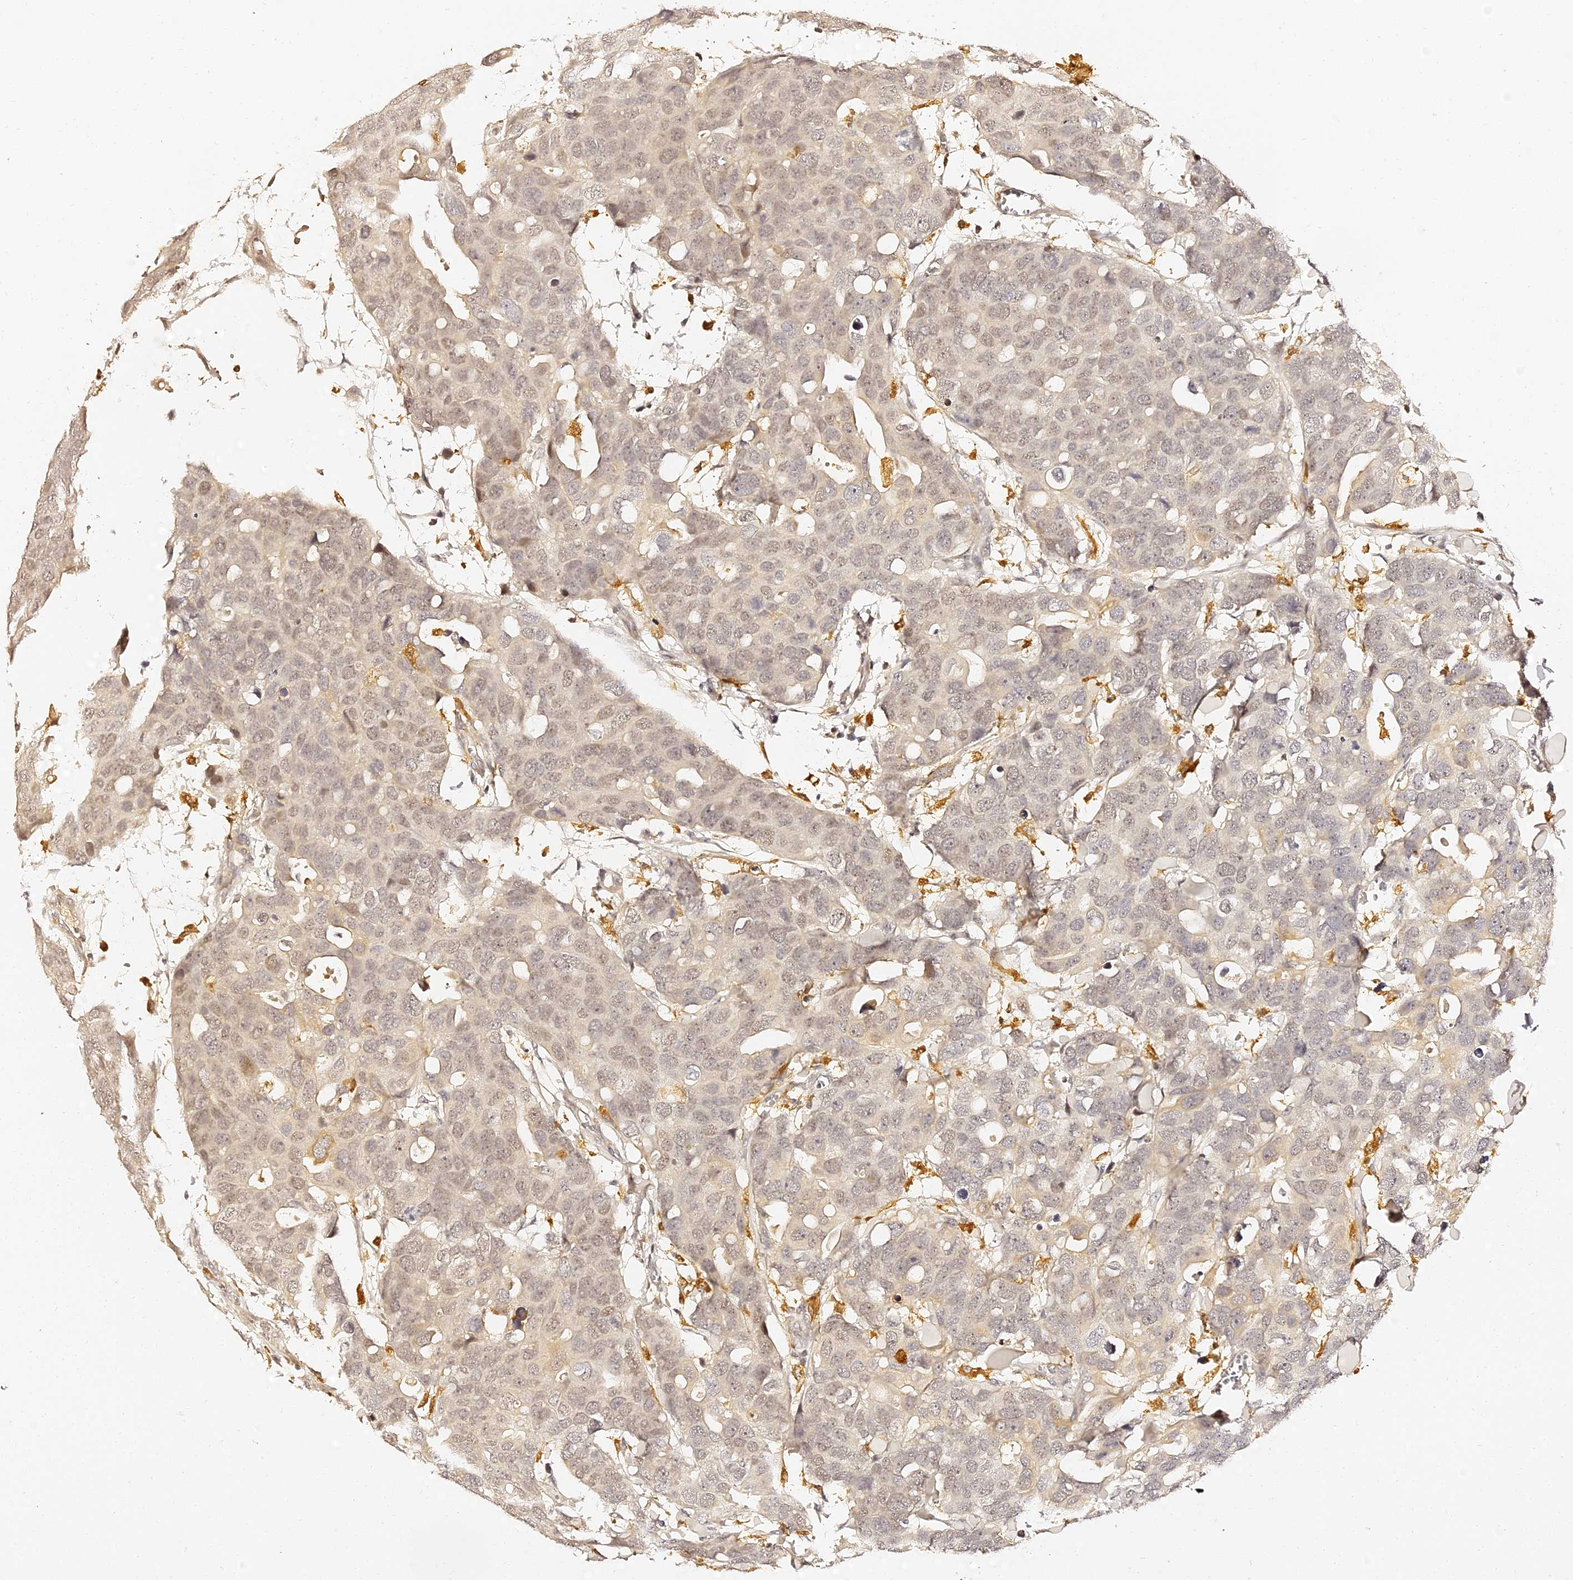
{"staining": {"intensity": "weak", "quantity": "25%-75%", "location": "nuclear"}, "tissue": "breast cancer", "cell_type": "Tumor cells", "image_type": "cancer", "snomed": [{"axis": "morphology", "description": "Duct carcinoma"}, {"axis": "topography", "description": "Breast"}], "caption": "Brown immunohistochemical staining in human infiltrating ductal carcinoma (breast) demonstrates weak nuclear expression in approximately 25%-75% of tumor cells. The protein is shown in brown color, while the nuclei are stained blue.", "gene": "IL4I1", "patient": {"sex": "female", "age": 83}}